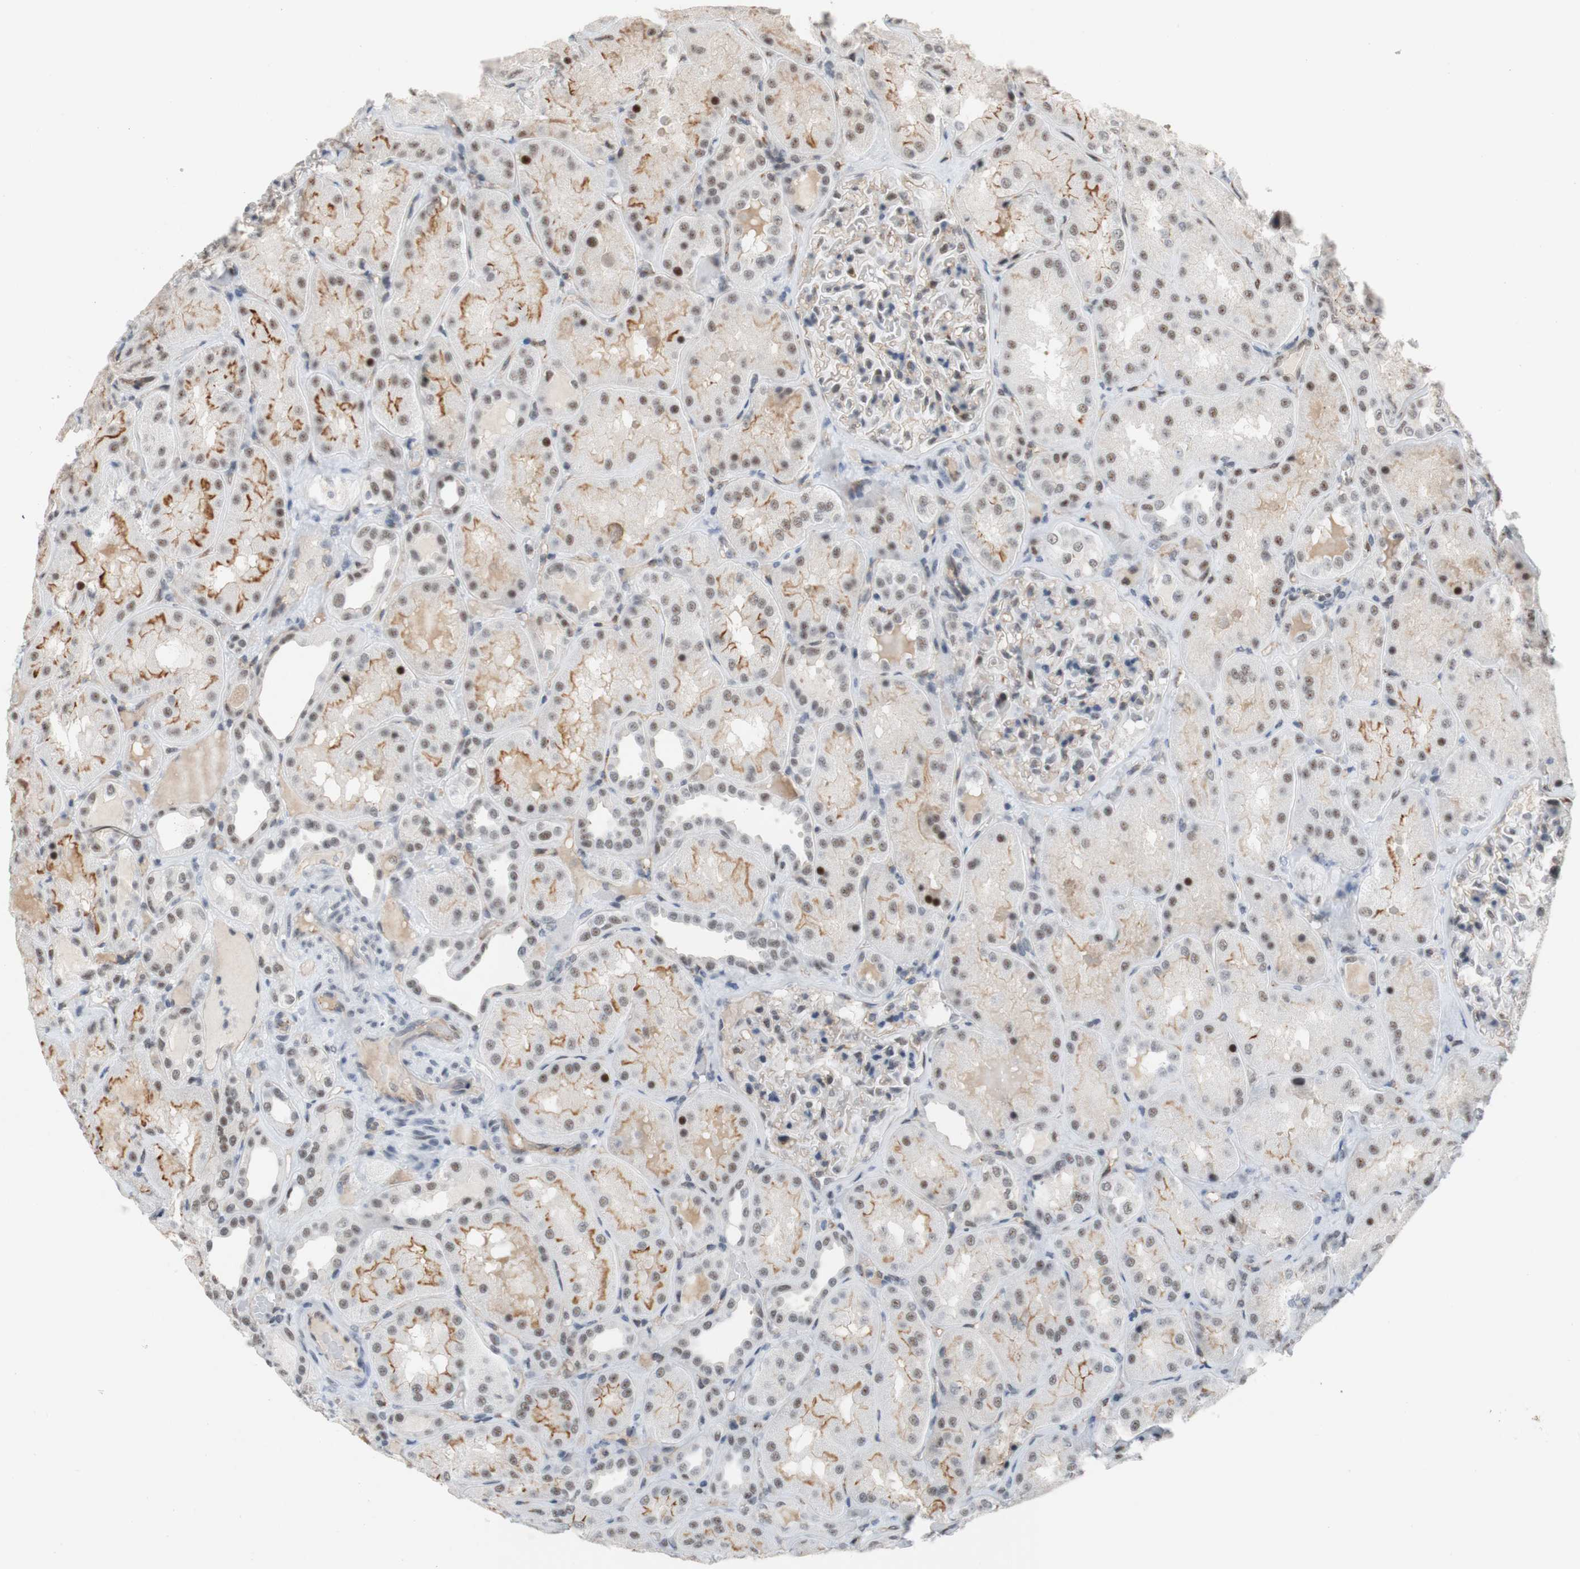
{"staining": {"intensity": "negative", "quantity": "none", "location": "none"}, "tissue": "kidney", "cell_type": "Cells in glomeruli", "image_type": "normal", "snomed": [{"axis": "morphology", "description": "Normal tissue, NOS"}, {"axis": "topography", "description": "Kidney"}], "caption": "This is an immunohistochemistry (IHC) image of normal kidney. There is no staining in cells in glomeruli.", "gene": "SAP18", "patient": {"sex": "female", "age": 56}}